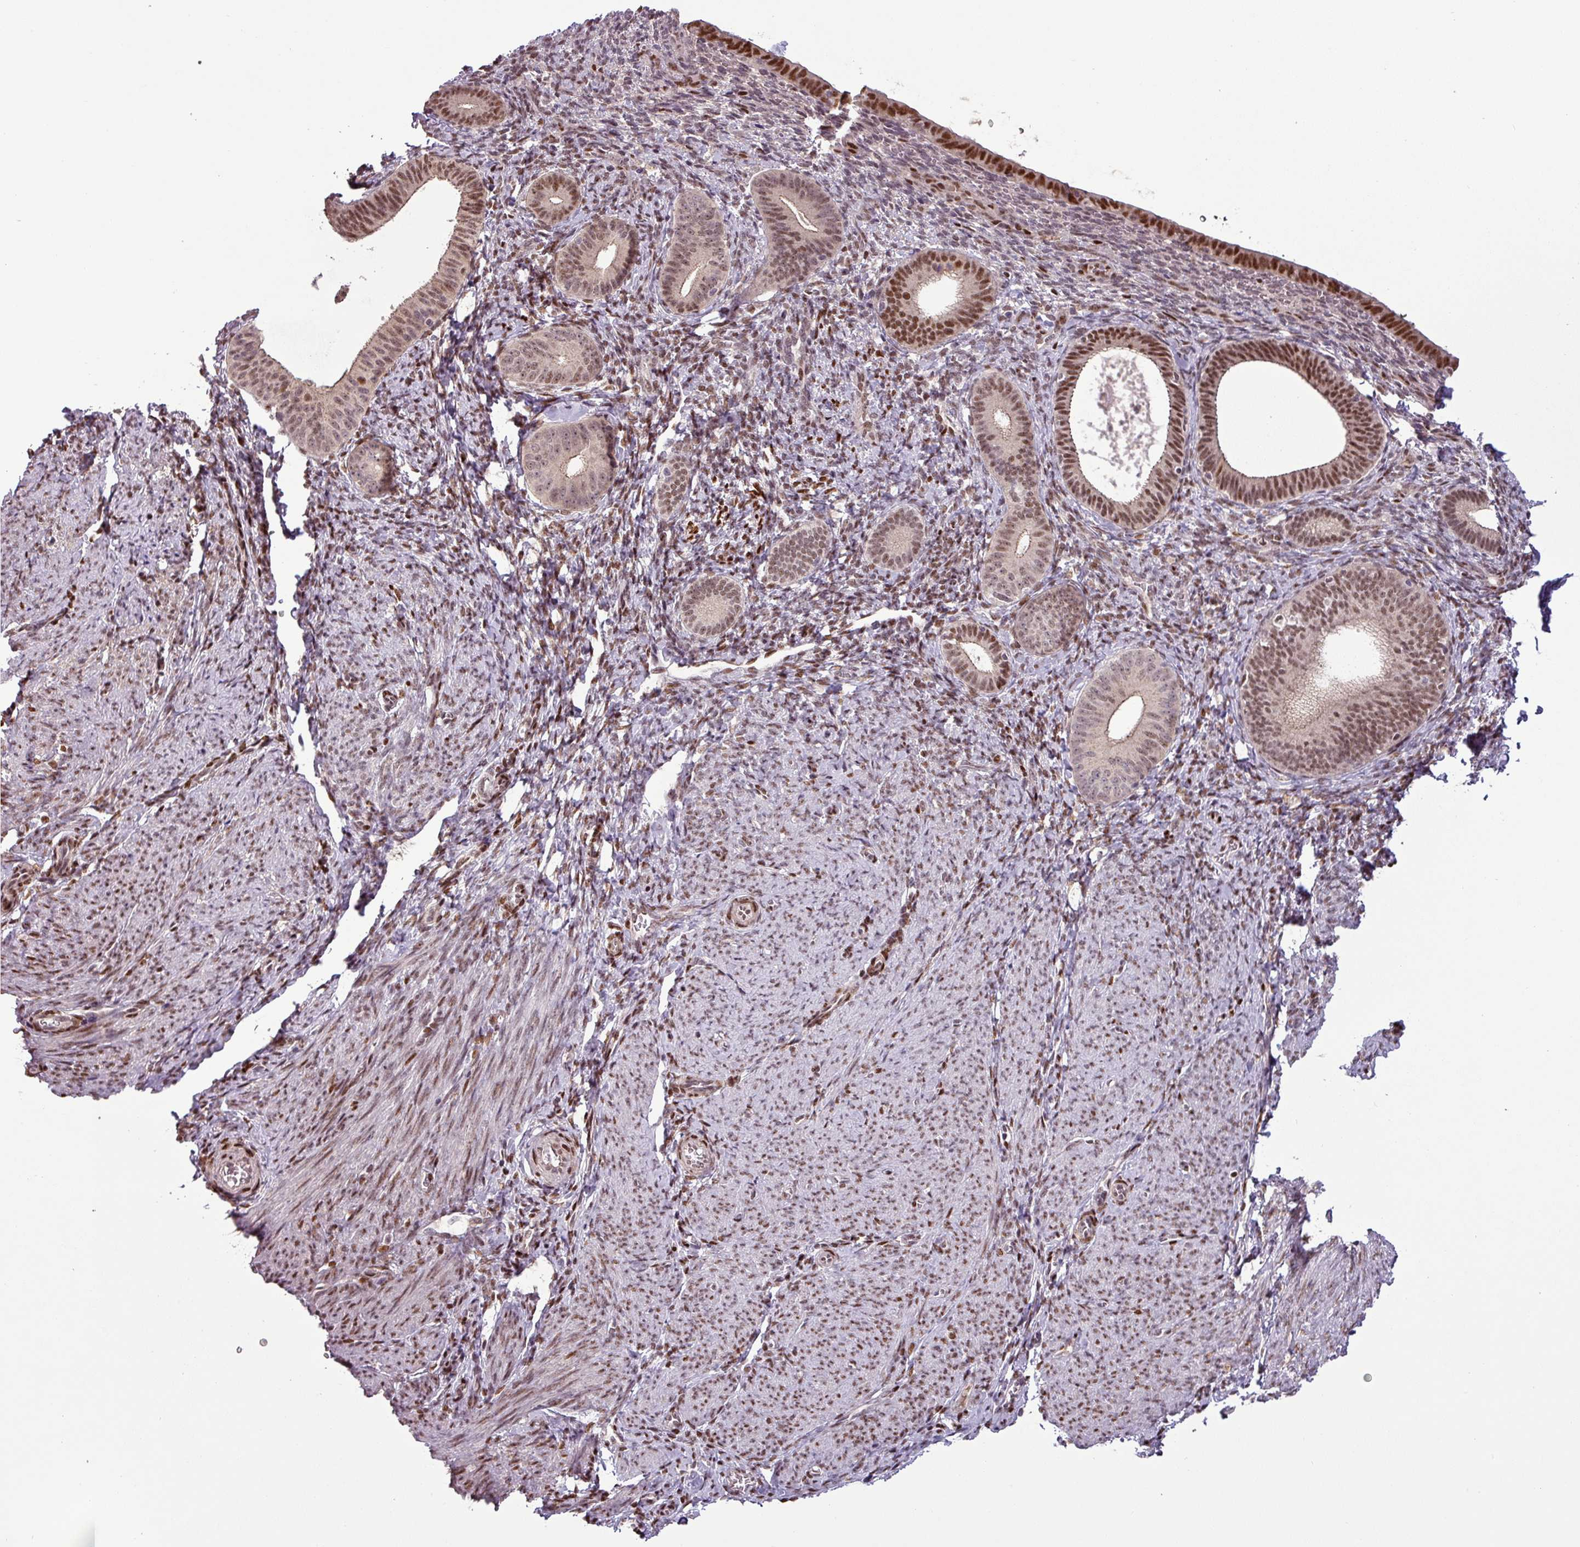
{"staining": {"intensity": "moderate", "quantity": ">75%", "location": "nuclear"}, "tissue": "endometrium", "cell_type": "Cells in endometrial stroma", "image_type": "normal", "snomed": [{"axis": "morphology", "description": "Normal tissue, NOS"}, {"axis": "topography", "description": "Endometrium"}], "caption": "DAB immunohistochemical staining of normal human endometrium demonstrates moderate nuclear protein staining in approximately >75% of cells in endometrial stroma. Using DAB (3,3'-diaminobenzidine) (brown) and hematoxylin (blue) stains, captured at high magnification using brightfield microscopy.", "gene": "IRF2BPL", "patient": {"sex": "female", "age": 65}}